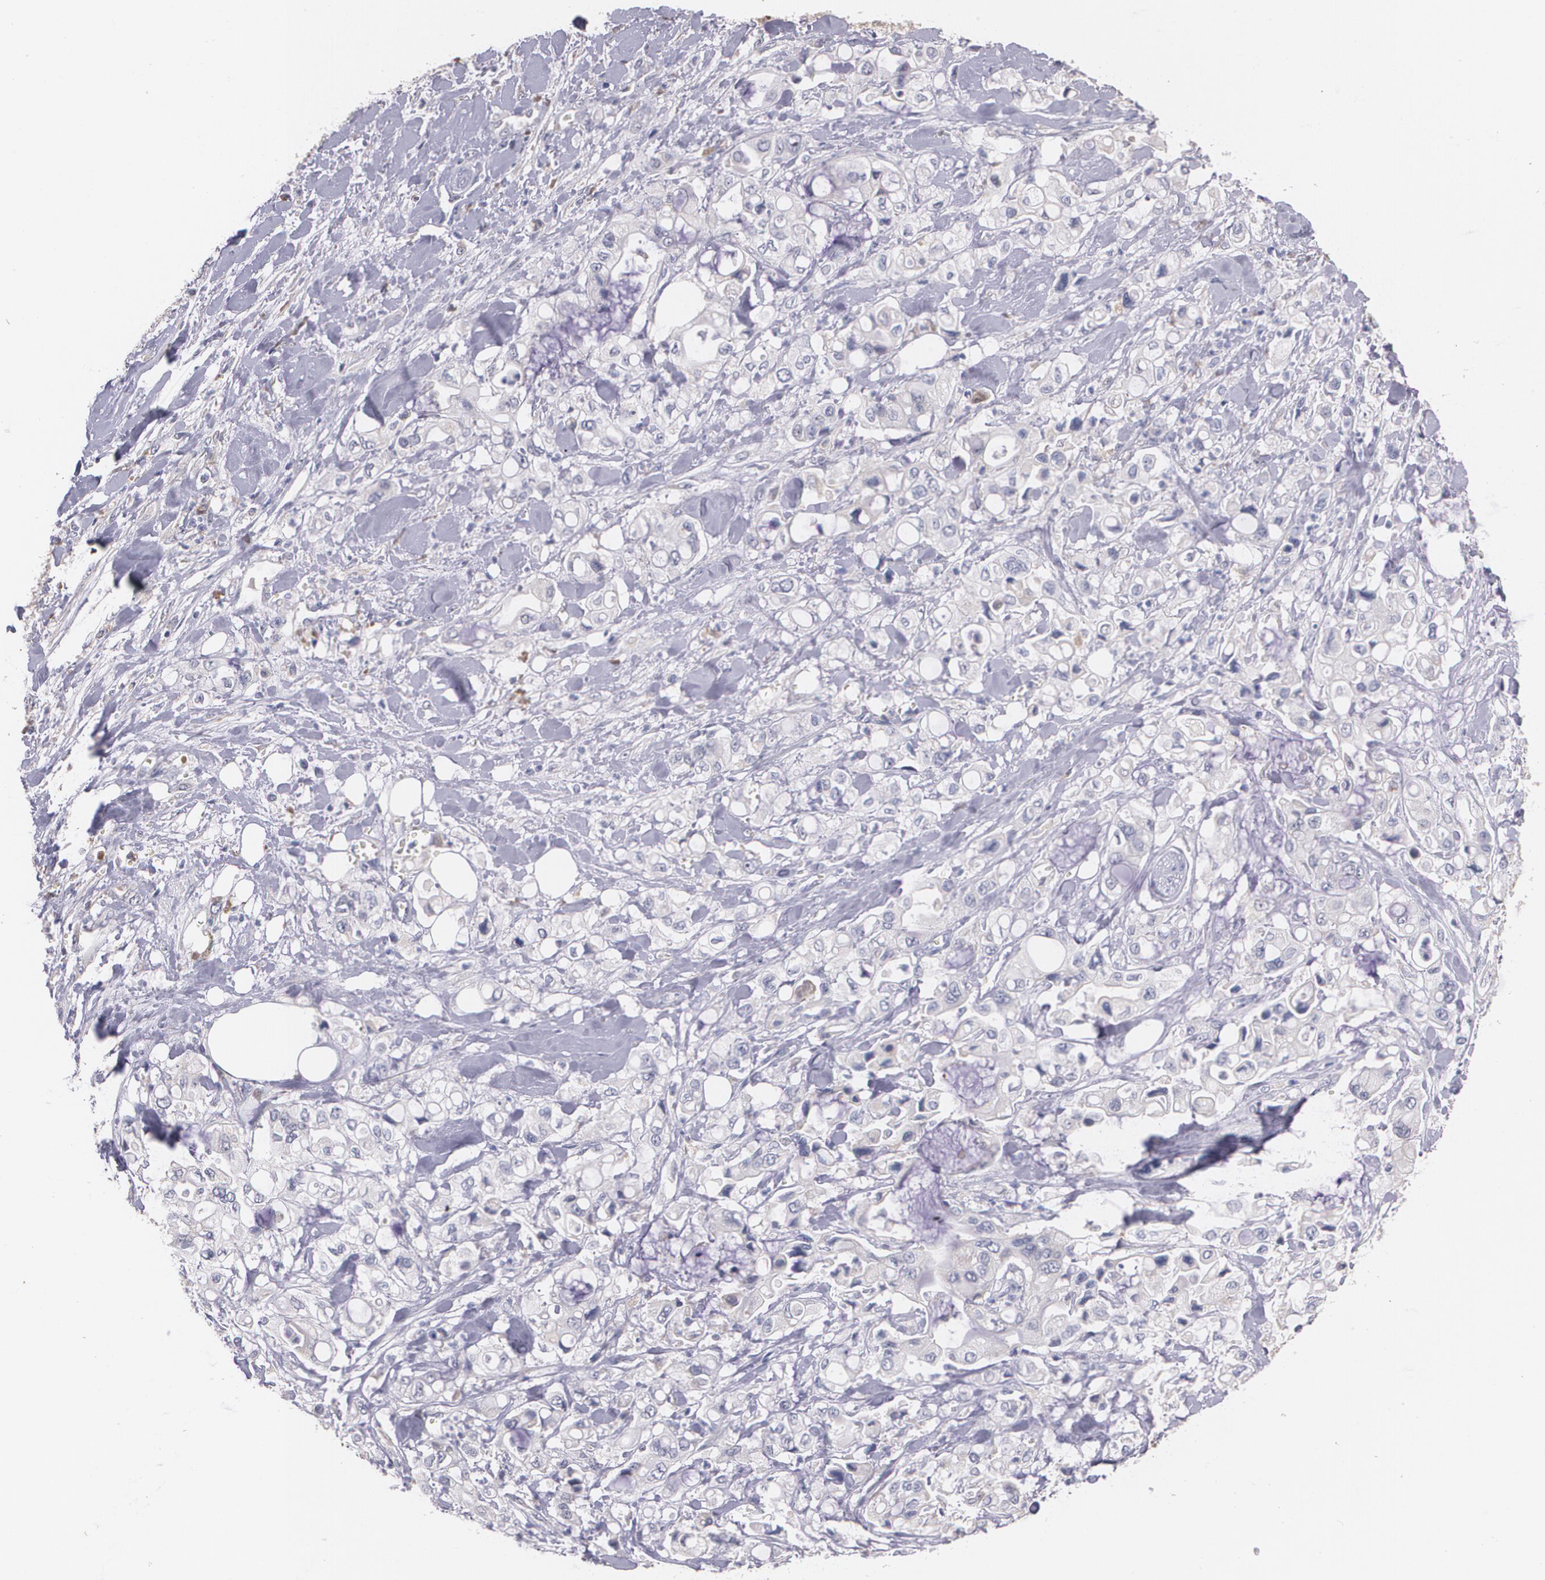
{"staining": {"intensity": "weak", "quantity": "<25%", "location": "cytoplasmic/membranous"}, "tissue": "pancreatic cancer", "cell_type": "Tumor cells", "image_type": "cancer", "snomed": [{"axis": "morphology", "description": "Adenocarcinoma, NOS"}, {"axis": "topography", "description": "Pancreas"}], "caption": "The histopathology image exhibits no staining of tumor cells in adenocarcinoma (pancreatic). (DAB immunohistochemistry, high magnification).", "gene": "AMBP", "patient": {"sex": "male", "age": 70}}